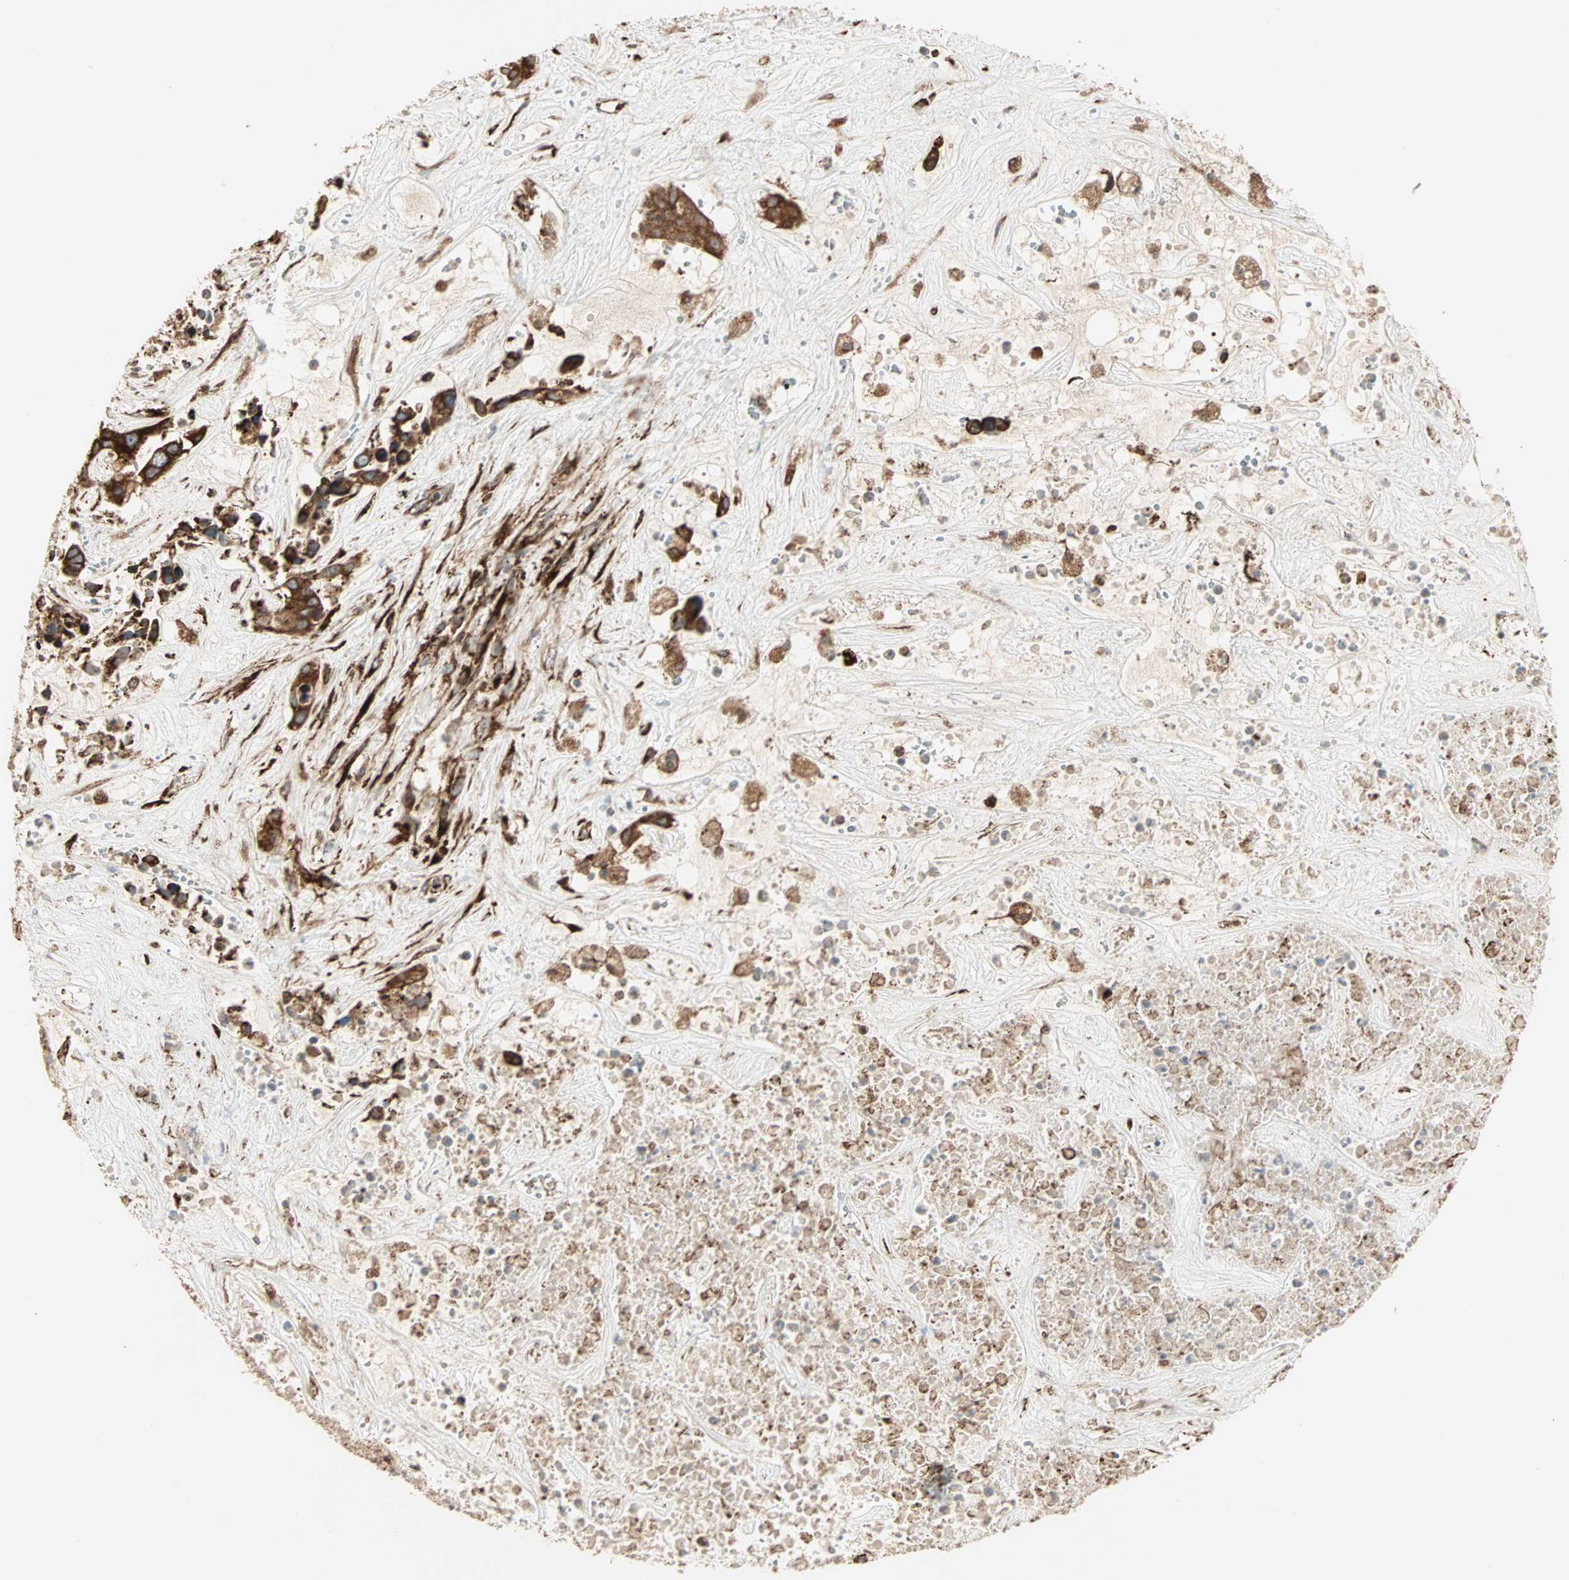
{"staining": {"intensity": "strong", "quantity": ">75%", "location": "cytoplasmic/membranous"}, "tissue": "liver cancer", "cell_type": "Tumor cells", "image_type": "cancer", "snomed": [{"axis": "morphology", "description": "Cholangiocarcinoma"}, {"axis": "topography", "description": "Liver"}], "caption": "A brown stain highlights strong cytoplasmic/membranous expression of a protein in human liver cancer (cholangiocarcinoma) tumor cells. (brown staining indicates protein expression, while blue staining denotes nuclei).", "gene": "P4HA1", "patient": {"sex": "female", "age": 65}}